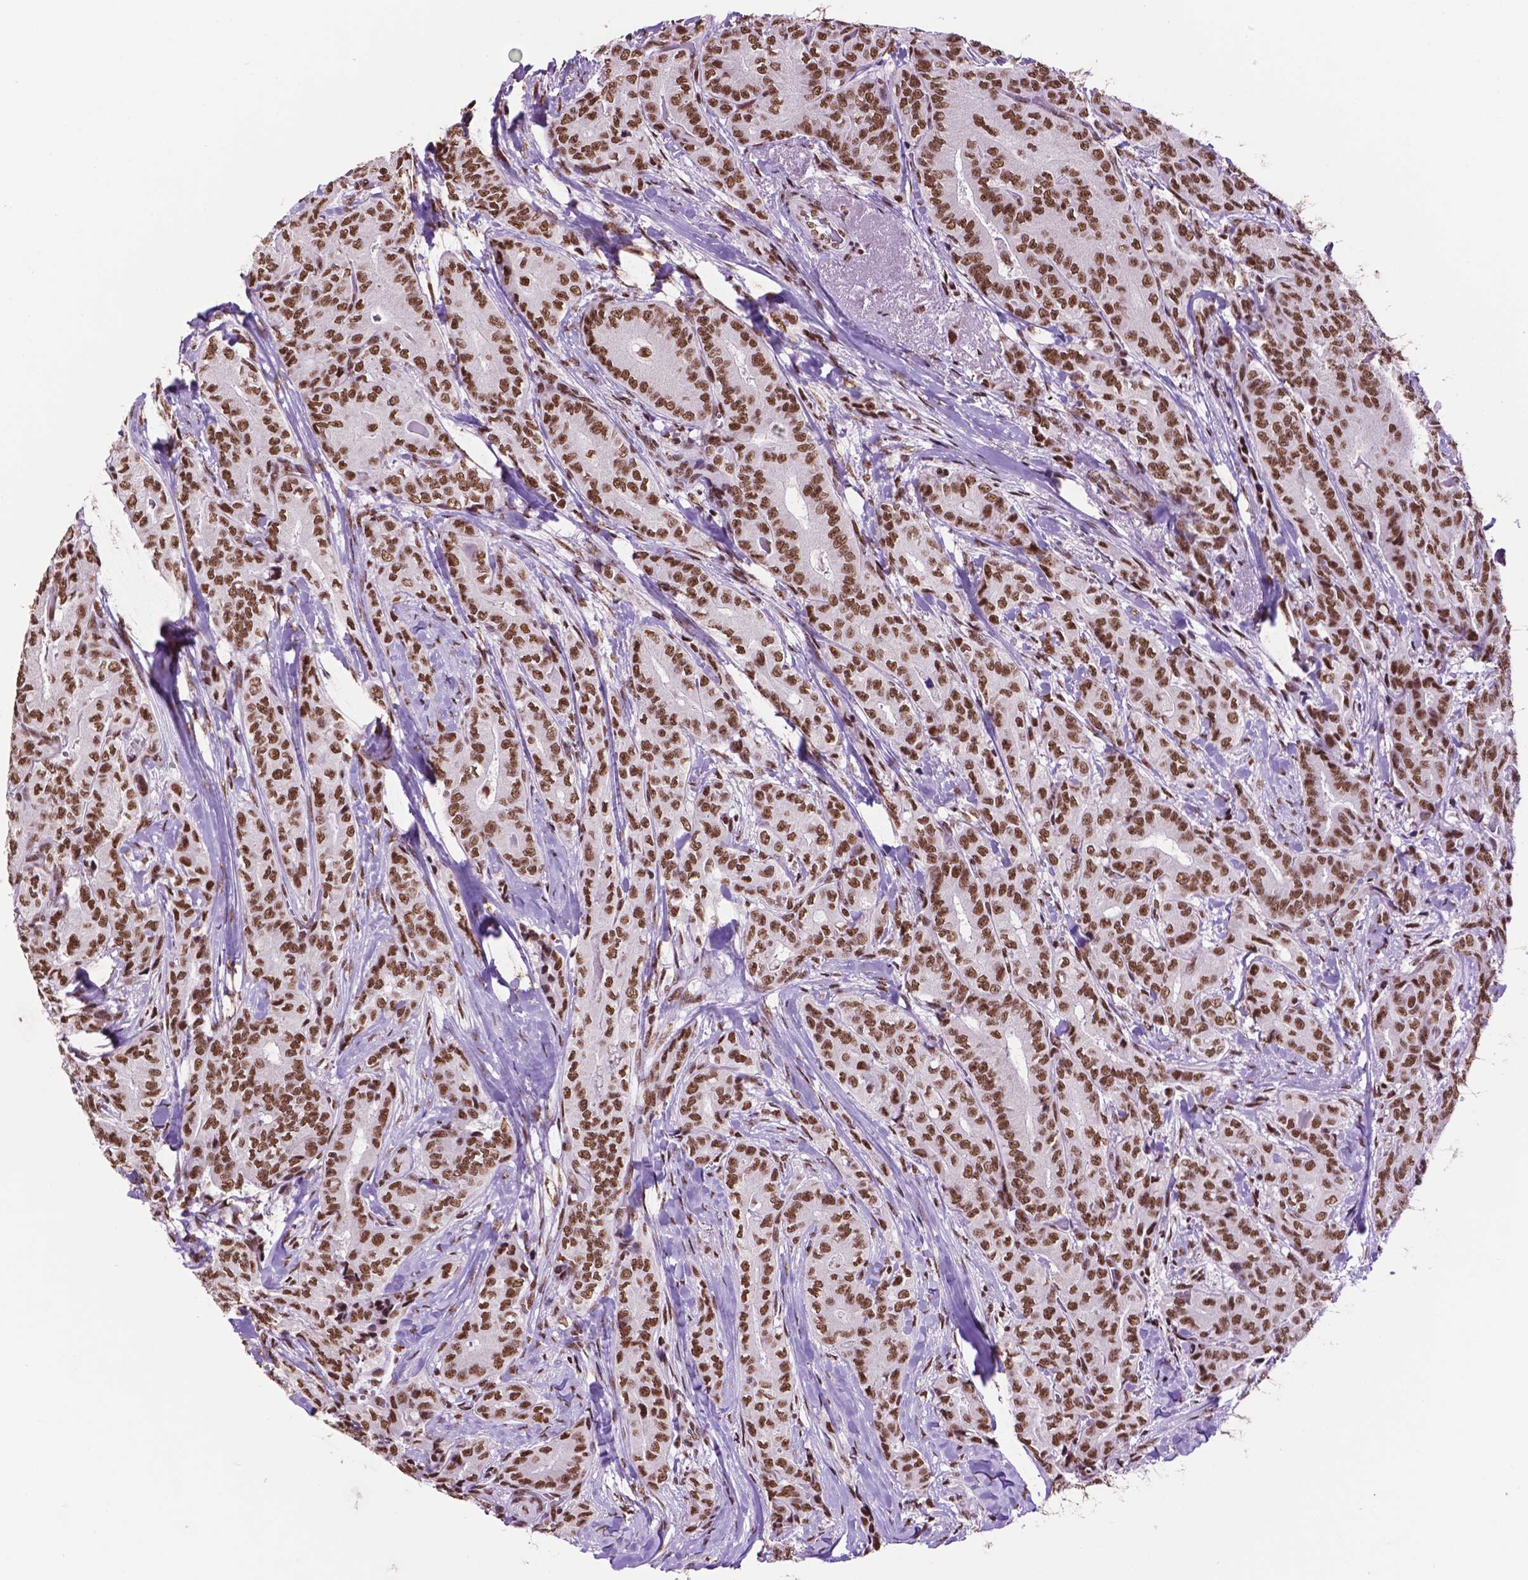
{"staining": {"intensity": "strong", "quantity": ">75%", "location": "nuclear"}, "tissue": "thyroid cancer", "cell_type": "Tumor cells", "image_type": "cancer", "snomed": [{"axis": "morphology", "description": "Papillary adenocarcinoma, NOS"}, {"axis": "topography", "description": "Thyroid gland"}], "caption": "IHC (DAB) staining of thyroid cancer (papillary adenocarcinoma) shows strong nuclear protein staining in about >75% of tumor cells.", "gene": "CCAR2", "patient": {"sex": "male", "age": 61}}